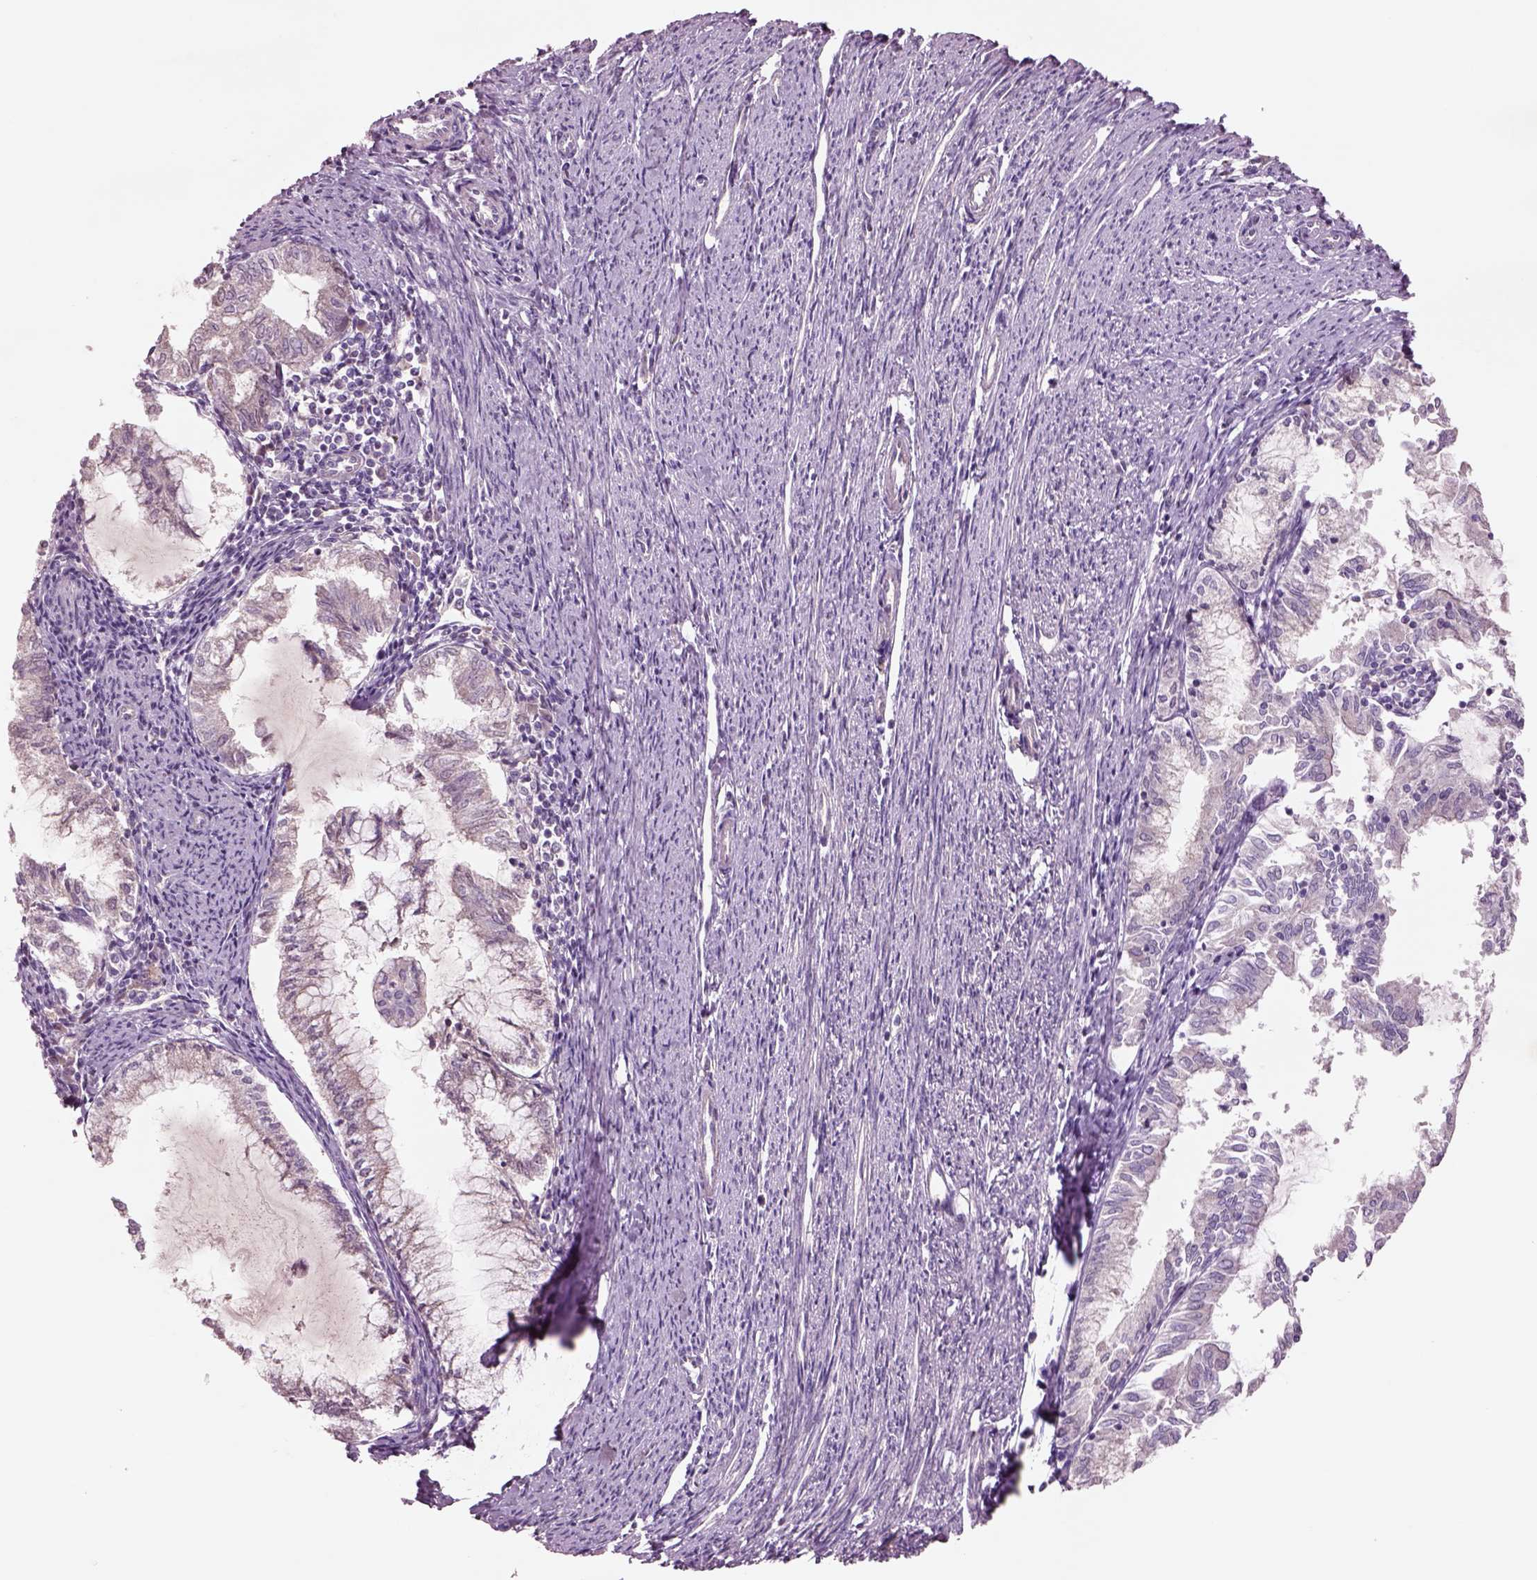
{"staining": {"intensity": "negative", "quantity": "none", "location": "none"}, "tissue": "endometrial cancer", "cell_type": "Tumor cells", "image_type": "cancer", "snomed": [{"axis": "morphology", "description": "Adenocarcinoma, NOS"}, {"axis": "topography", "description": "Endometrium"}], "caption": "Immunohistochemistry histopathology image of endometrial cancer stained for a protein (brown), which exhibits no positivity in tumor cells.", "gene": "DUOXA2", "patient": {"sex": "female", "age": 79}}